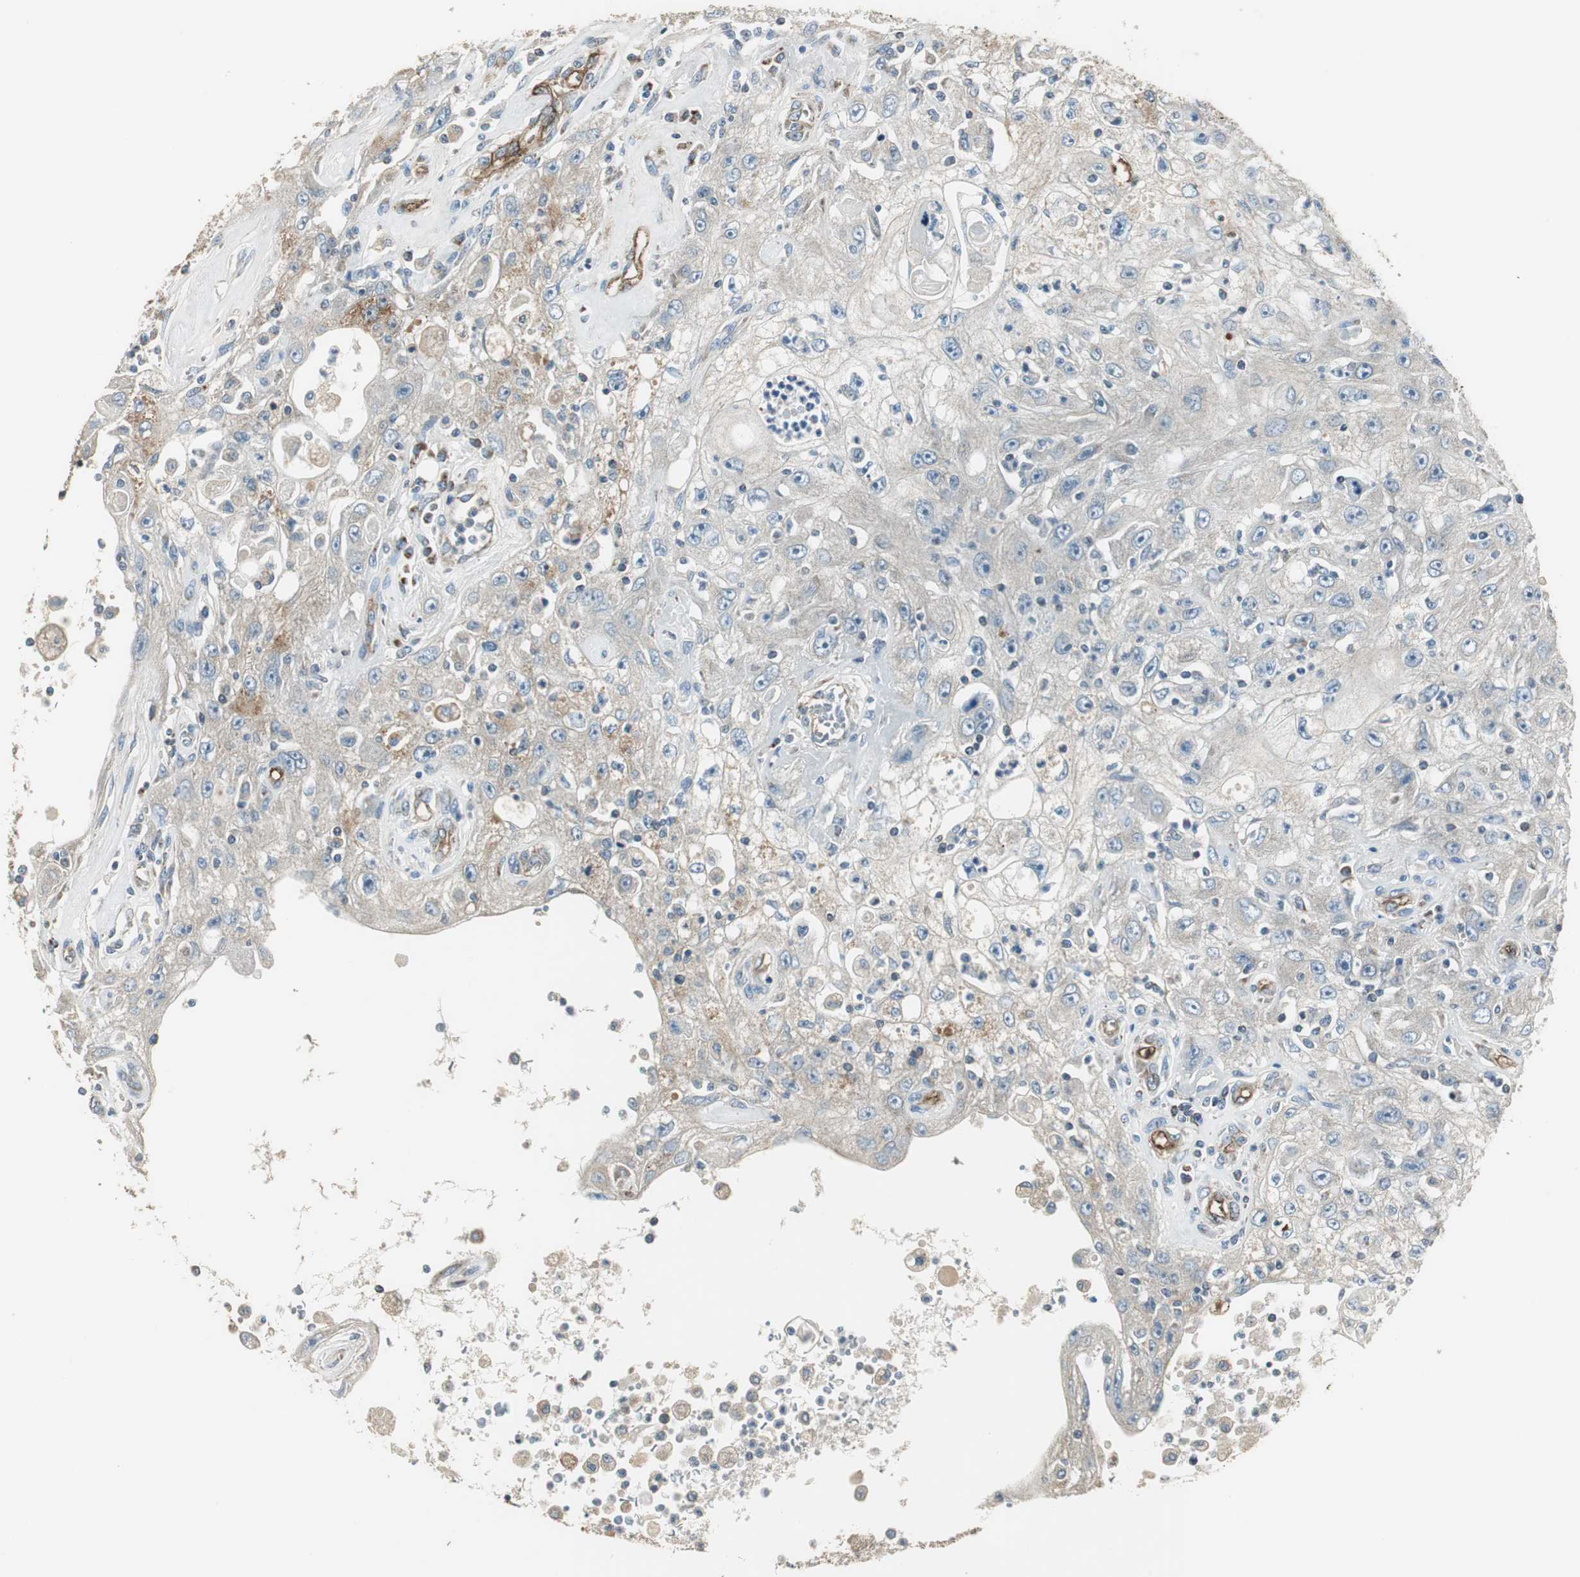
{"staining": {"intensity": "weak", "quantity": ">75%", "location": "cytoplasmic/membranous"}, "tissue": "skin cancer", "cell_type": "Tumor cells", "image_type": "cancer", "snomed": [{"axis": "morphology", "description": "Squamous cell carcinoma, NOS"}, {"axis": "topography", "description": "Skin"}], "caption": "Immunohistochemical staining of human skin cancer (squamous cell carcinoma) reveals low levels of weak cytoplasmic/membranous staining in approximately >75% of tumor cells. (DAB = brown stain, brightfield microscopy at high magnification).", "gene": "MSTO1", "patient": {"sex": "male", "age": 75}}